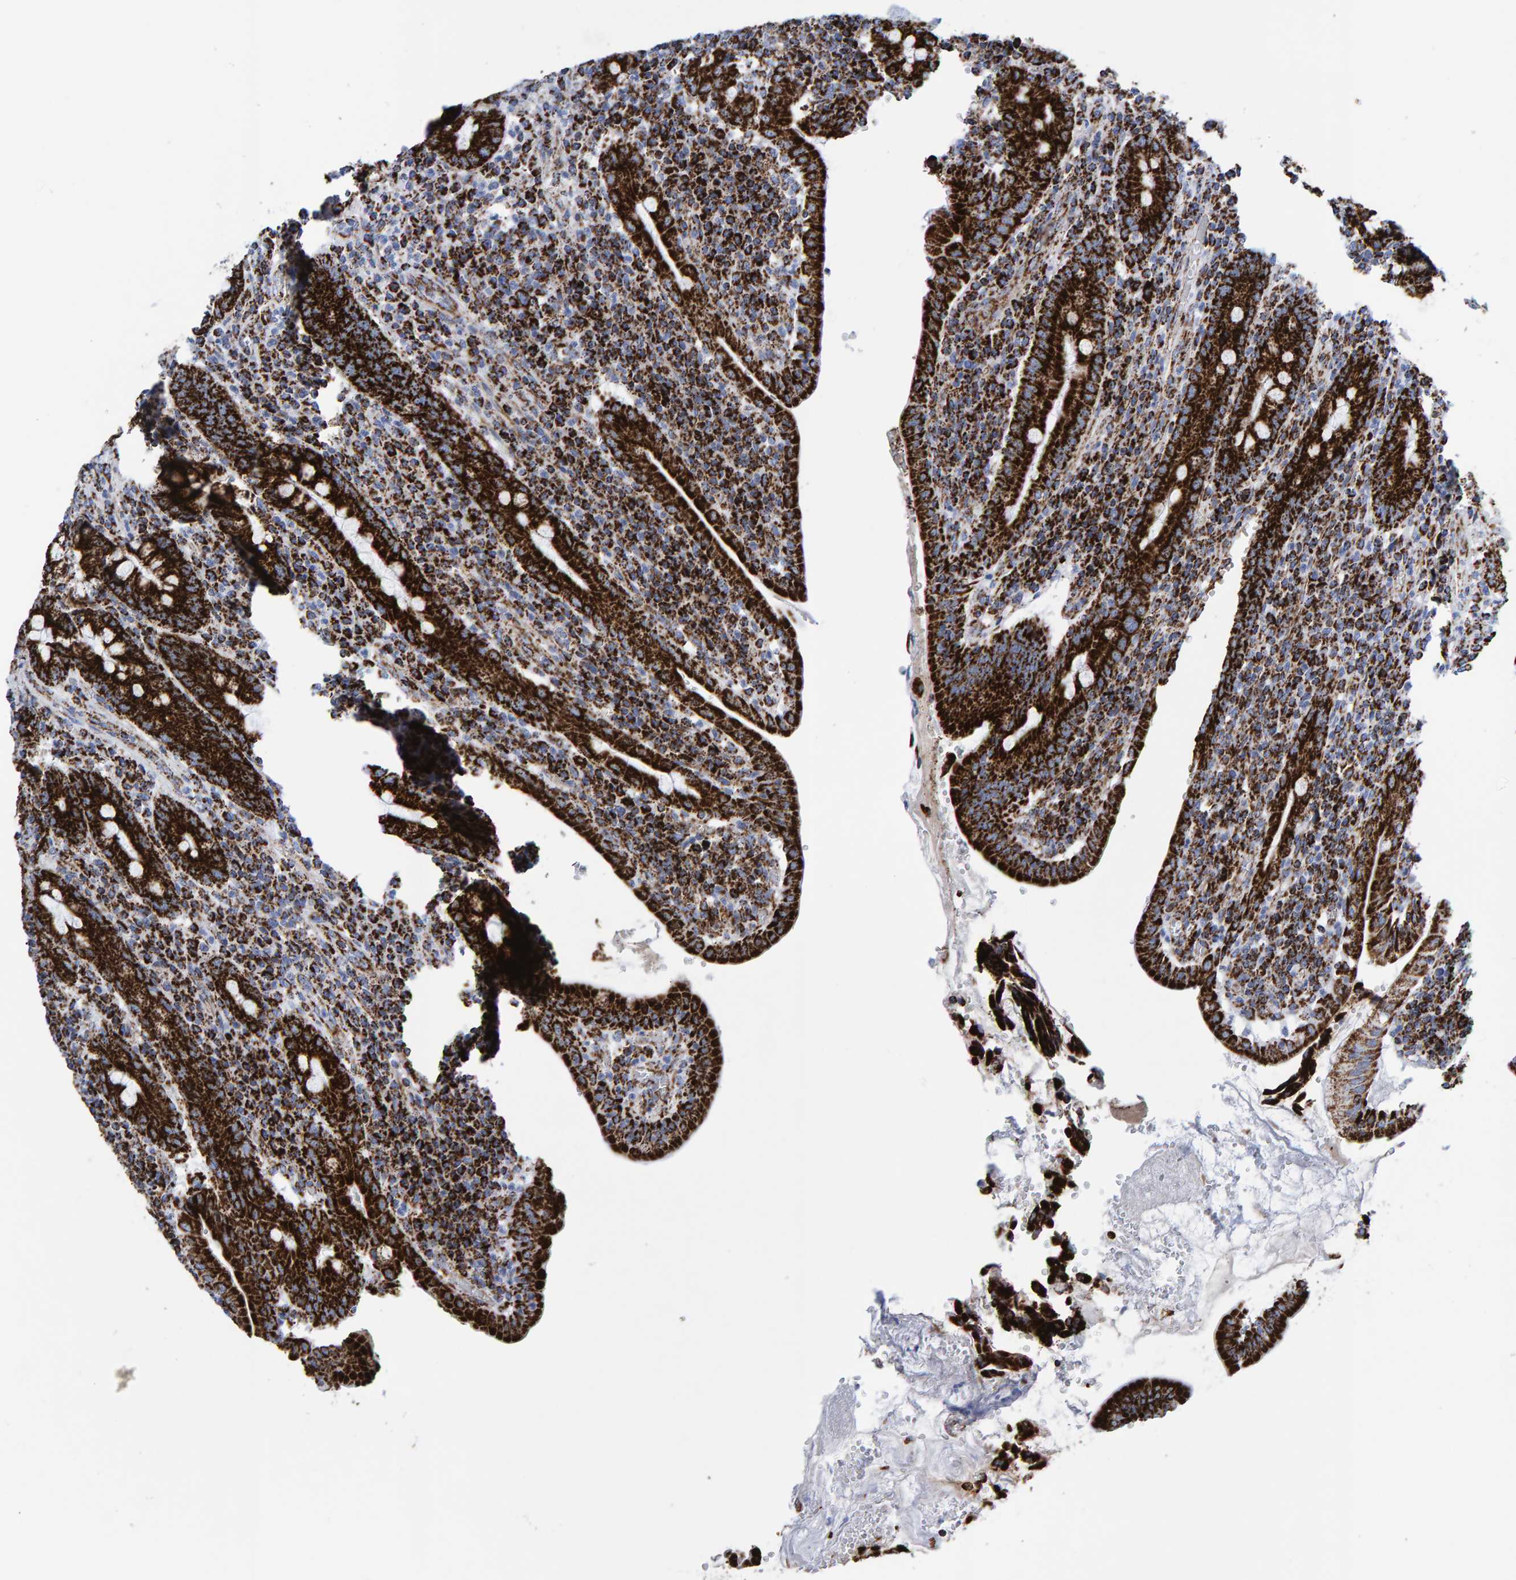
{"staining": {"intensity": "strong", "quantity": ">75%", "location": "cytoplasmic/membranous"}, "tissue": "duodenum", "cell_type": "Glandular cells", "image_type": "normal", "snomed": [{"axis": "morphology", "description": "Normal tissue, NOS"}, {"axis": "morphology", "description": "Adenocarcinoma, NOS"}, {"axis": "topography", "description": "Pancreas"}, {"axis": "topography", "description": "Duodenum"}], "caption": "Protein expression analysis of unremarkable duodenum demonstrates strong cytoplasmic/membranous positivity in approximately >75% of glandular cells. Using DAB (3,3'-diaminobenzidine) (brown) and hematoxylin (blue) stains, captured at high magnification using brightfield microscopy.", "gene": "ENSG00000262660", "patient": {"sex": "male", "age": 50}}